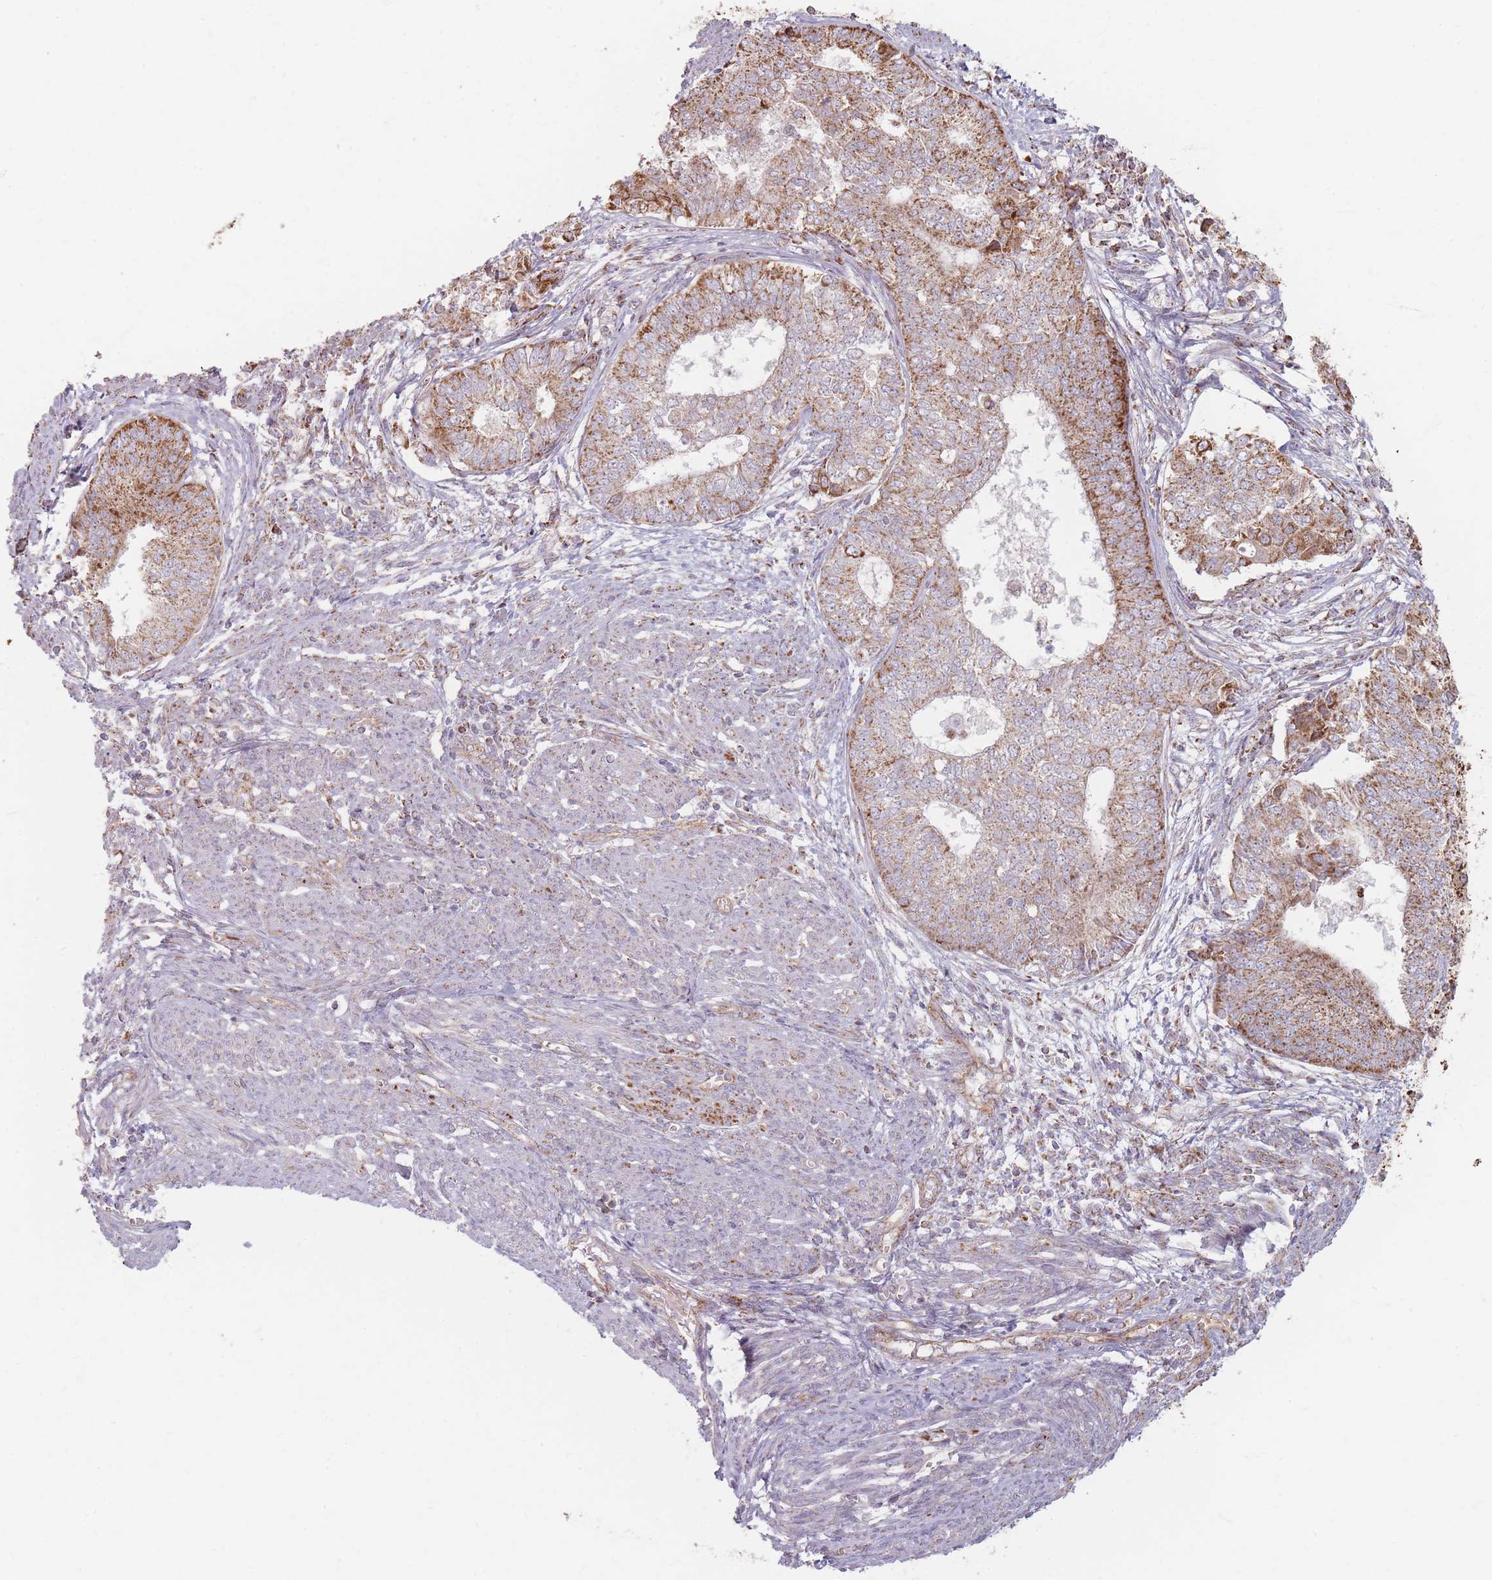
{"staining": {"intensity": "moderate", "quantity": ">75%", "location": "cytoplasmic/membranous"}, "tissue": "endometrial cancer", "cell_type": "Tumor cells", "image_type": "cancer", "snomed": [{"axis": "morphology", "description": "Adenocarcinoma, NOS"}, {"axis": "topography", "description": "Endometrium"}], "caption": "Human adenocarcinoma (endometrial) stained with a brown dye demonstrates moderate cytoplasmic/membranous positive positivity in approximately >75% of tumor cells.", "gene": "ESRP2", "patient": {"sex": "female", "age": 62}}